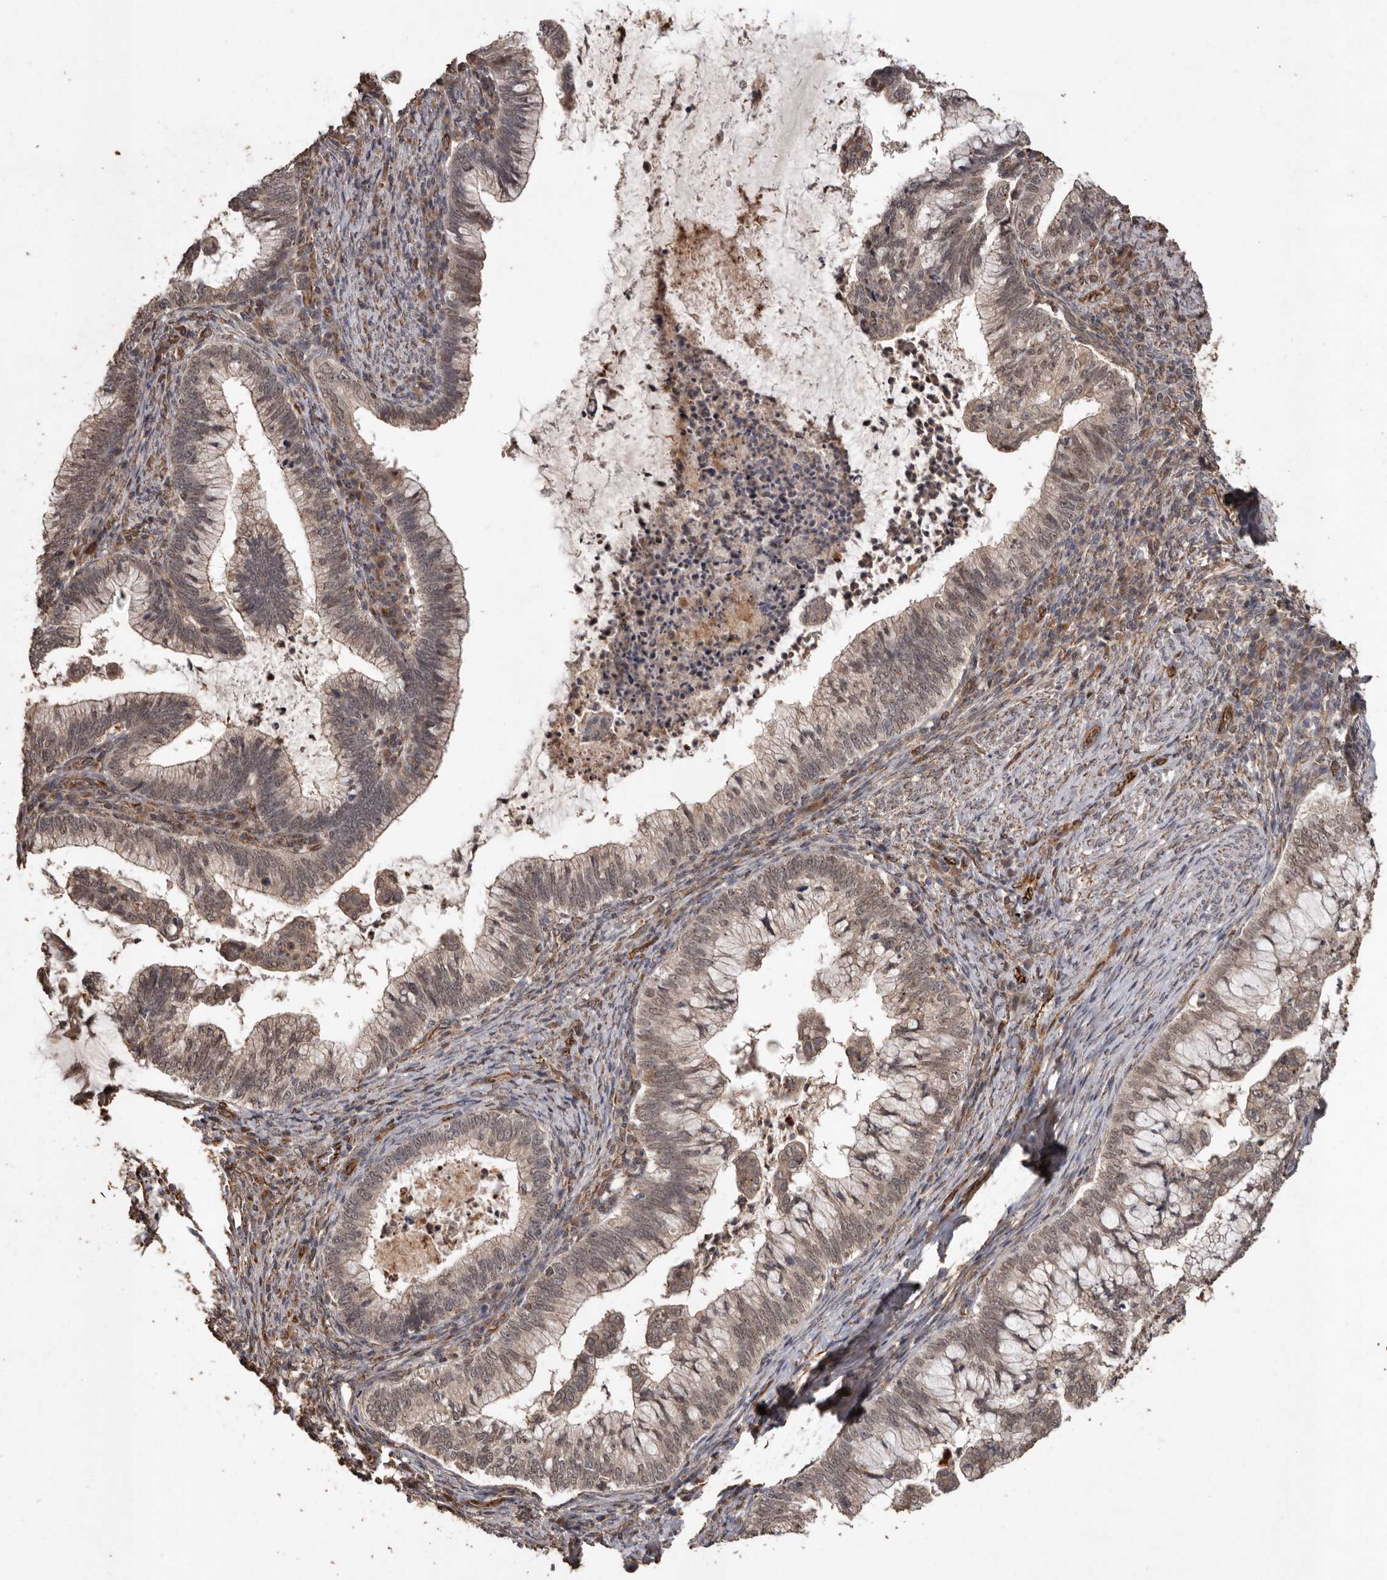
{"staining": {"intensity": "weak", "quantity": ">75%", "location": "cytoplasmic/membranous,nuclear"}, "tissue": "cervical cancer", "cell_type": "Tumor cells", "image_type": "cancer", "snomed": [{"axis": "morphology", "description": "Adenocarcinoma, NOS"}, {"axis": "topography", "description": "Cervix"}], "caption": "Weak cytoplasmic/membranous and nuclear positivity is appreciated in approximately >75% of tumor cells in cervical adenocarcinoma.", "gene": "BRAT1", "patient": {"sex": "female", "age": 36}}